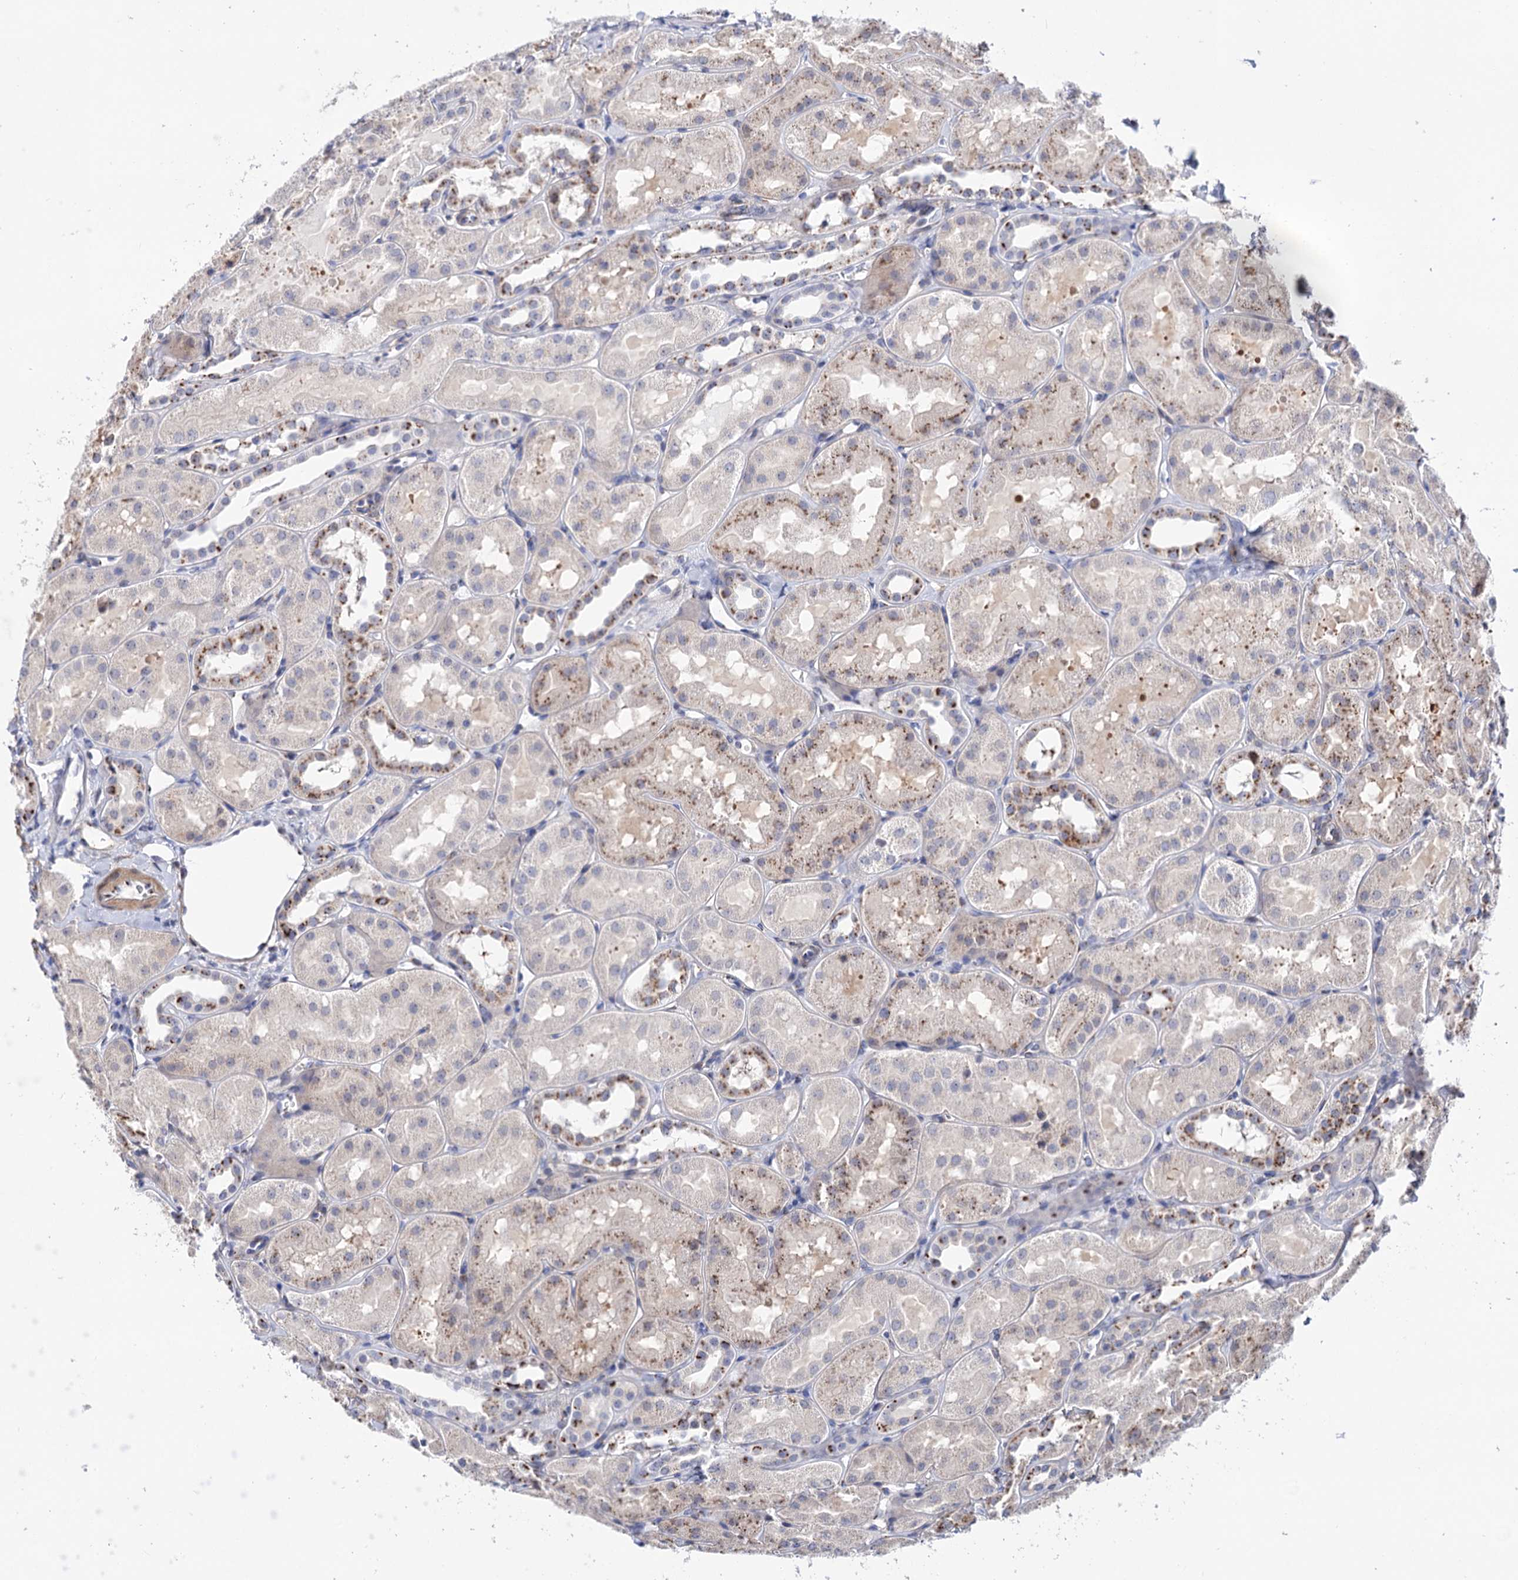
{"staining": {"intensity": "negative", "quantity": "none", "location": "none"}, "tissue": "kidney", "cell_type": "Cells in glomeruli", "image_type": "normal", "snomed": [{"axis": "morphology", "description": "Normal tissue, NOS"}, {"axis": "topography", "description": "Kidney"}, {"axis": "topography", "description": "Urinary bladder"}], "caption": "This photomicrograph is of normal kidney stained with immunohistochemistry to label a protein in brown with the nuclei are counter-stained blue. There is no positivity in cells in glomeruli. Brightfield microscopy of IHC stained with DAB (brown) and hematoxylin (blue), captured at high magnification.", "gene": "C11orf96", "patient": {"sex": "male", "age": 16}}